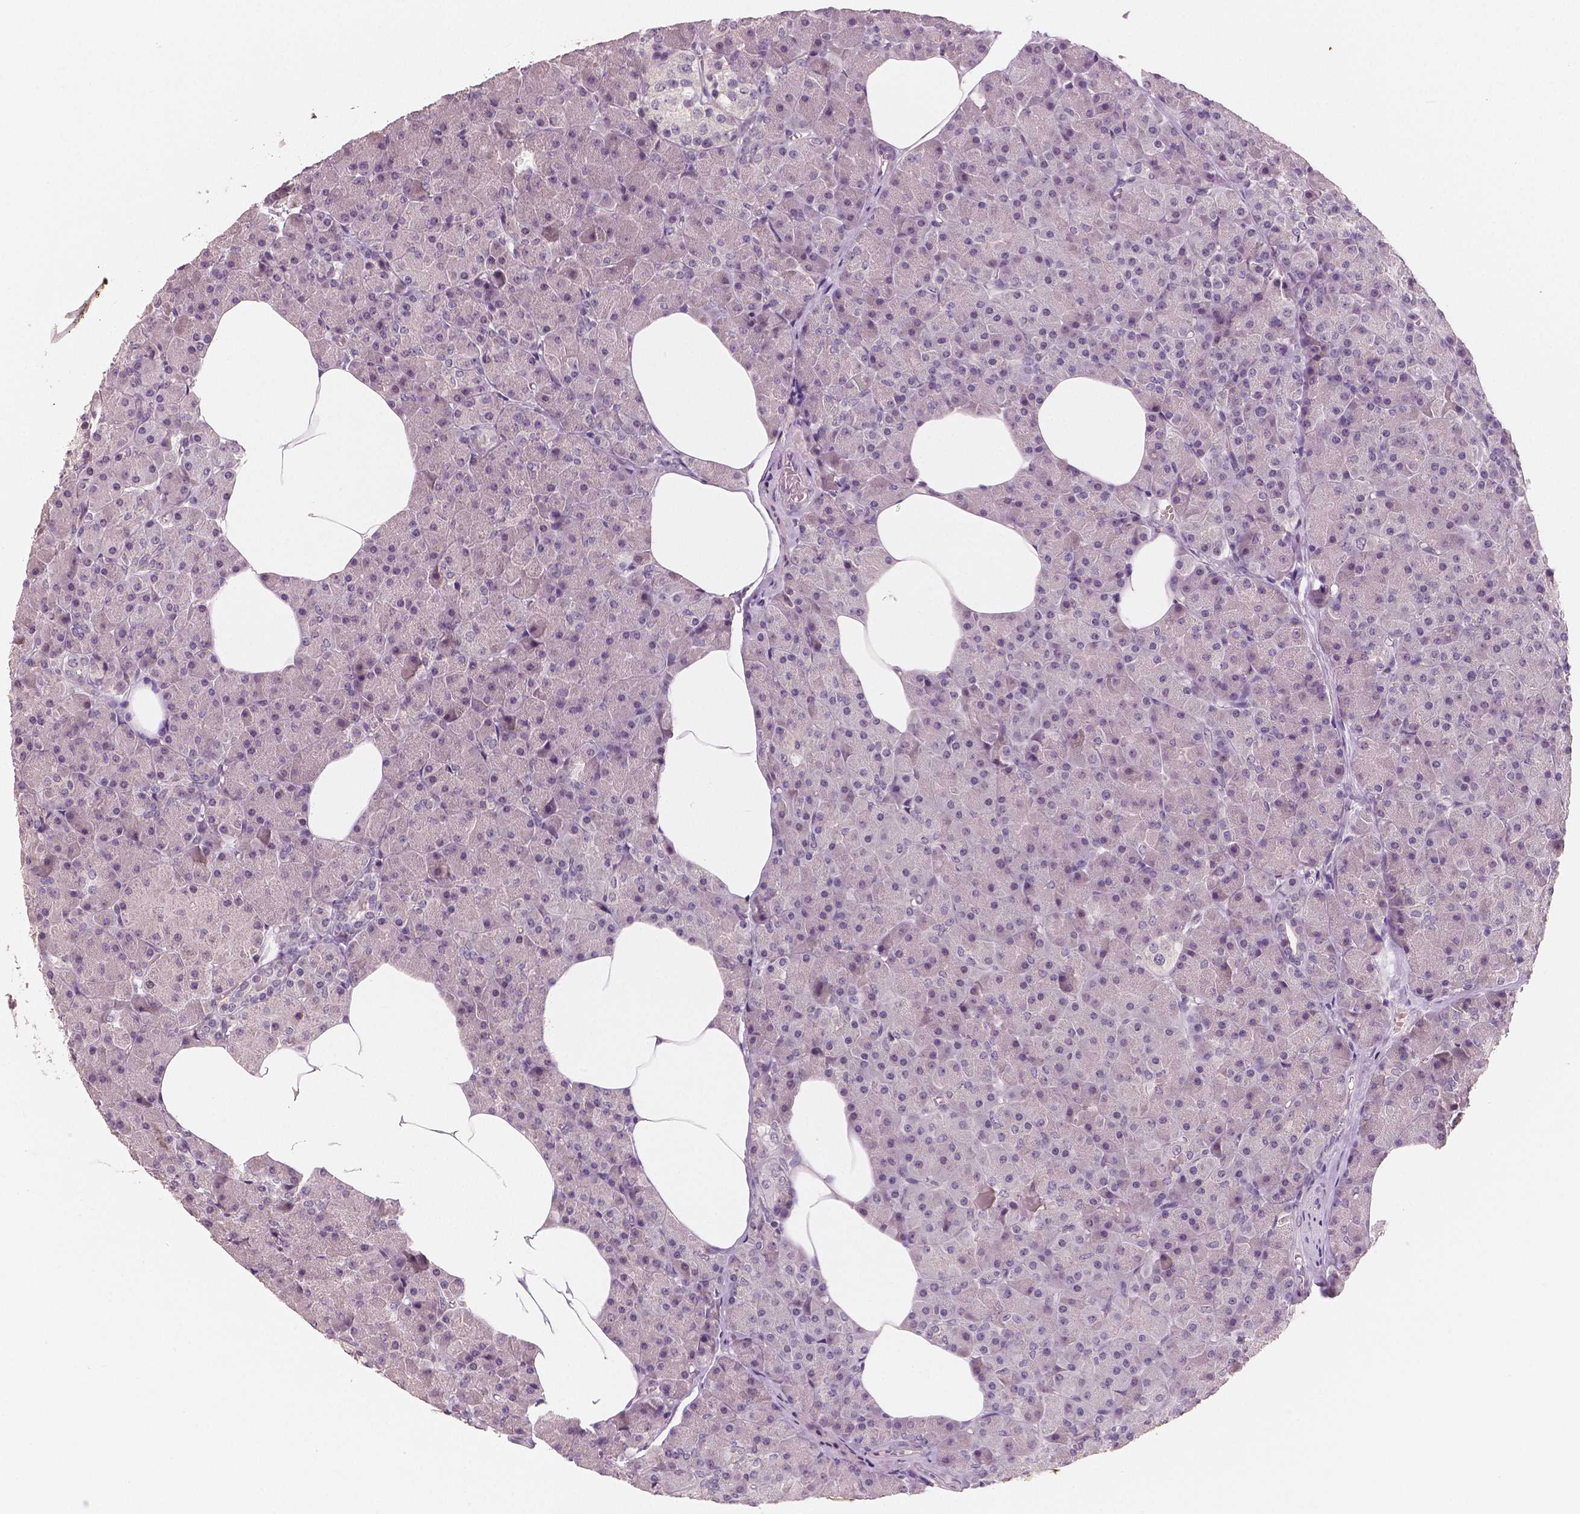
{"staining": {"intensity": "negative", "quantity": "none", "location": "none"}, "tissue": "pancreas", "cell_type": "Exocrine glandular cells", "image_type": "normal", "snomed": [{"axis": "morphology", "description": "Normal tissue, NOS"}, {"axis": "topography", "description": "Pancreas"}], "caption": "Image shows no protein positivity in exocrine glandular cells of benign pancreas. (DAB (3,3'-diaminobenzidine) immunohistochemistry (IHC), high magnification).", "gene": "RNASE7", "patient": {"sex": "female", "age": 45}}